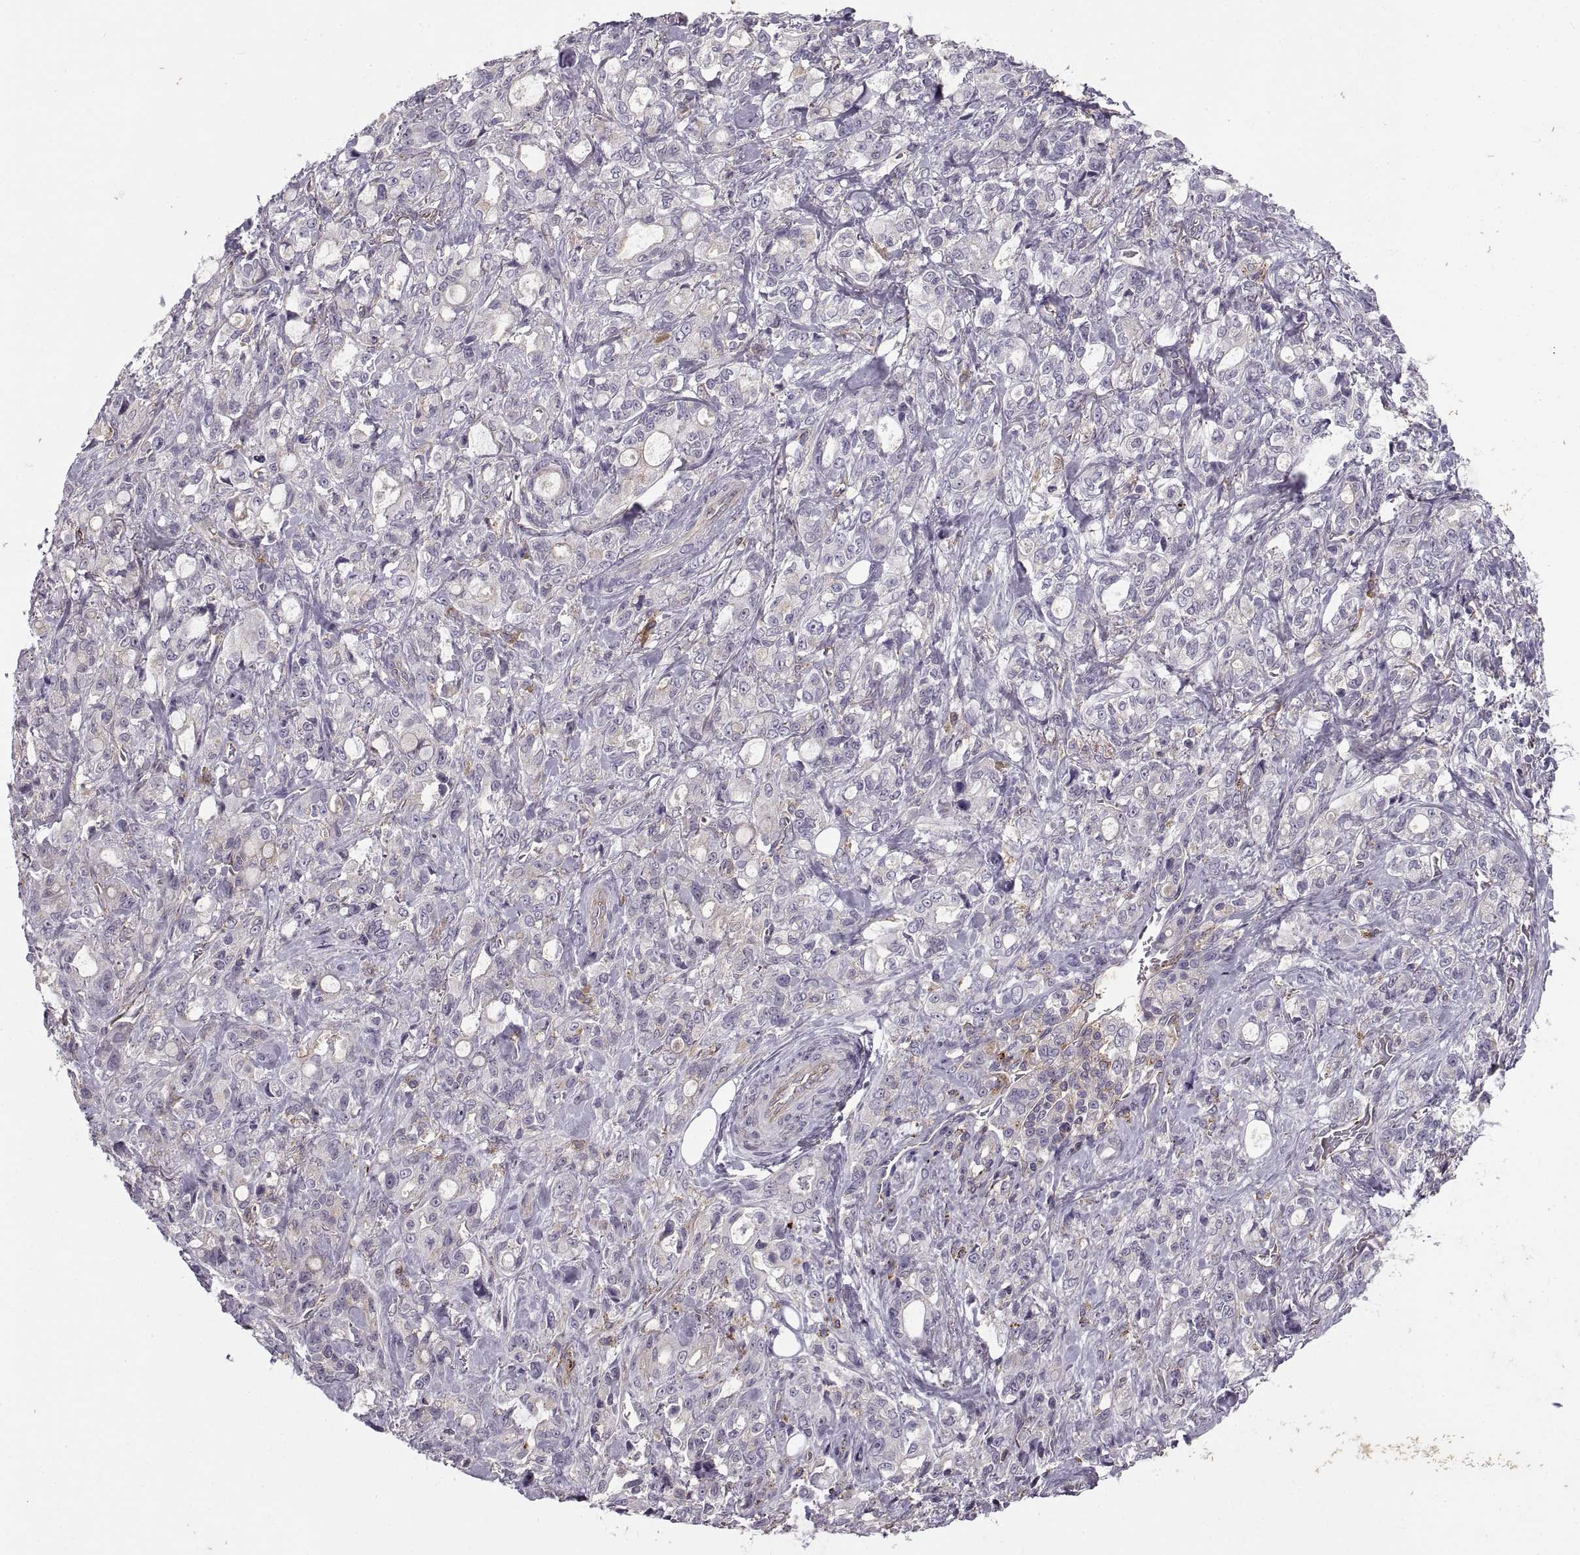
{"staining": {"intensity": "negative", "quantity": "none", "location": "none"}, "tissue": "stomach cancer", "cell_type": "Tumor cells", "image_type": "cancer", "snomed": [{"axis": "morphology", "description": "Adenocarcinoma, NOS"}, {"axis": "topography", "description": "Stomach"}], "caption": "IHC micrograph of neoplastic tissue: stomach cancer (adenocarcinoma) stained with DAB (3,3'-diaminobenzidine) displays no significant protein expression in tumor cells. Brightfield microscopy of immunohistochemistry stained with DAB (brown) and hematoxylin (blue), captured at high magnification.", "gene": "RALB", "patient": {"sex": "male", "age": 63}}